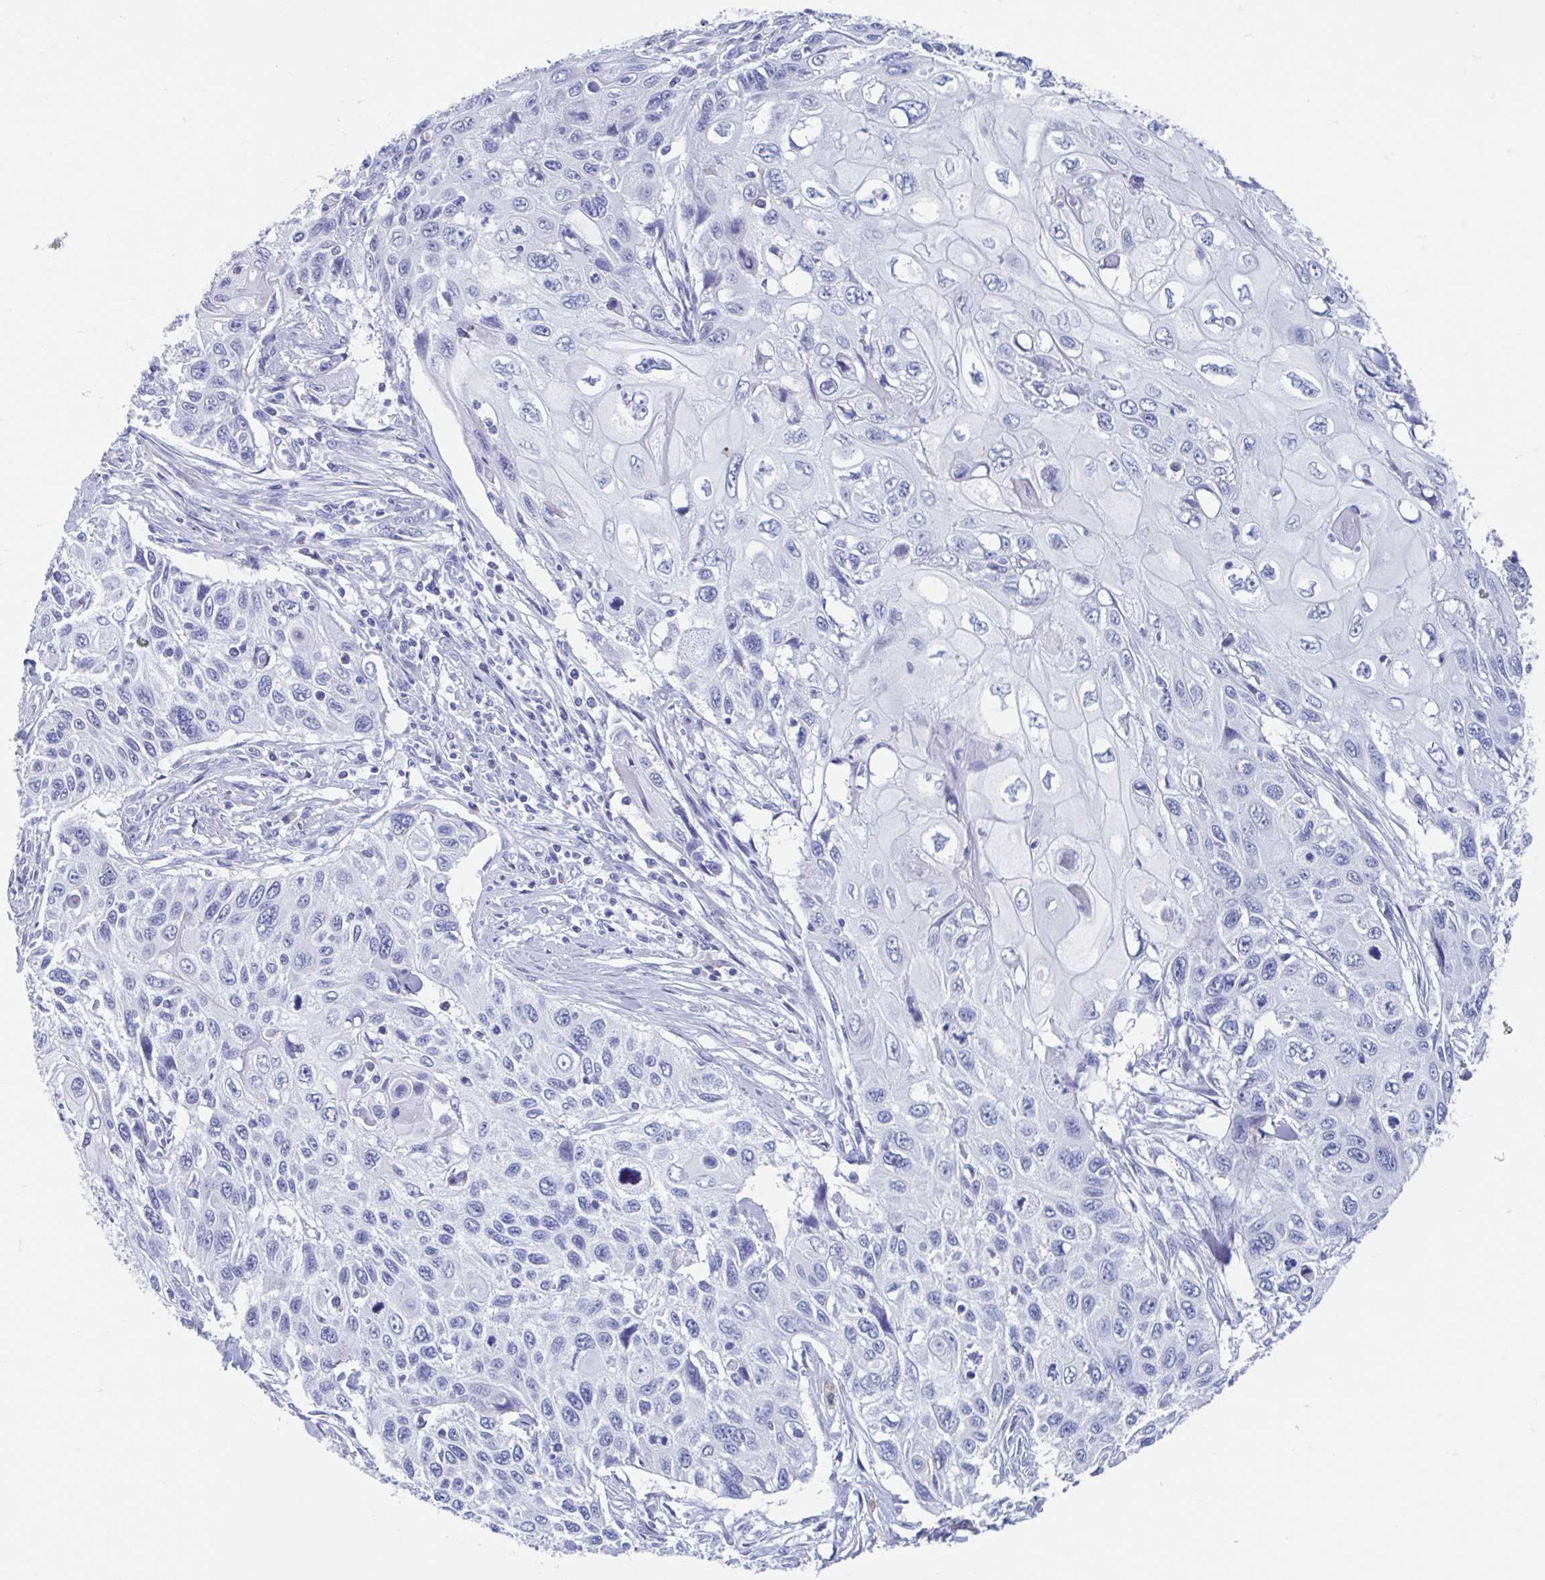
{"staining": {"intensity": "negative", "quantity": "none", "location": "none"}, "tissue": "cervical cancer", "cell_type": "Tumor cells", "image_type": "cancer", "snomed": [{"axis": "morphology", "description": "Squamous cell carcinoma, NOS"}, {"axis": "topography", "description": "Cervix"}], "caption": "The immunohistochemistry (IHC) image has no significant staining in tumor cells of cervical cancer (squamous cell carcinoma) tissue.", "gene": "SHCBP1L", "patient": {"sex": "female", "age": 70}}